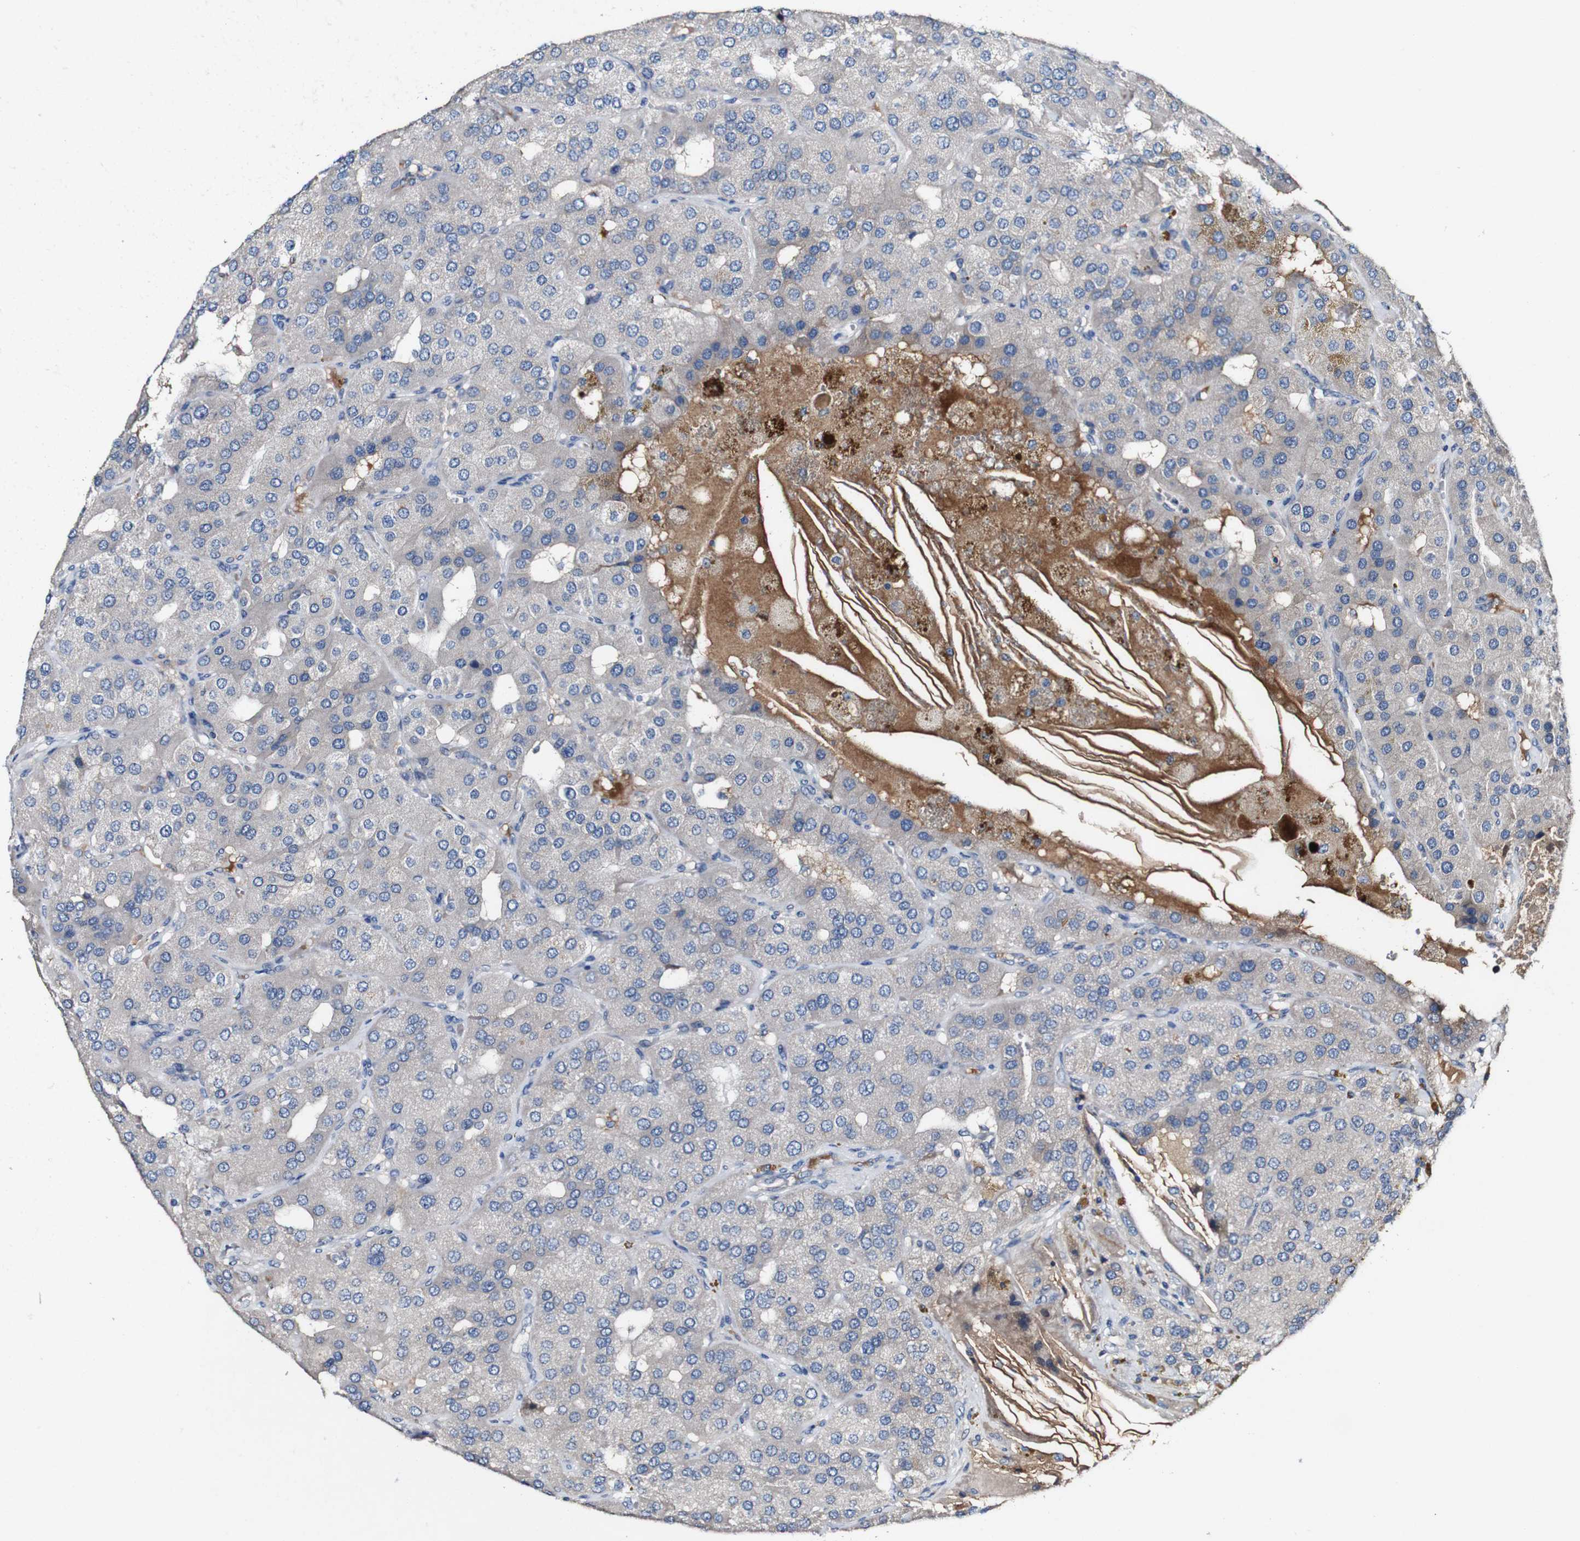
{"staining": {"intensity": "moderate", "quantity": "25%-75%", "location": "cytoplasmic/membranous"}, "tissue": "parathyroid gland", "cell_type": "Glandular cells", "image_type": "normal", "snomed": [{"axis": "morphology", "description": "Normal tissue, NOS"}, {"axis": "morphology", "description": "Adenoma, NOS"}, {"axis": "topography", "description": "Parathyroid gland"}], "caption": "Glandular cells display medium levels of moderate cytoplasmic/membranous staining in approximately 25%-75% of cells in normal parathyroid gland.", "gene": "GRAMD1A", "patient": {"sex": "female", "age": 86}}